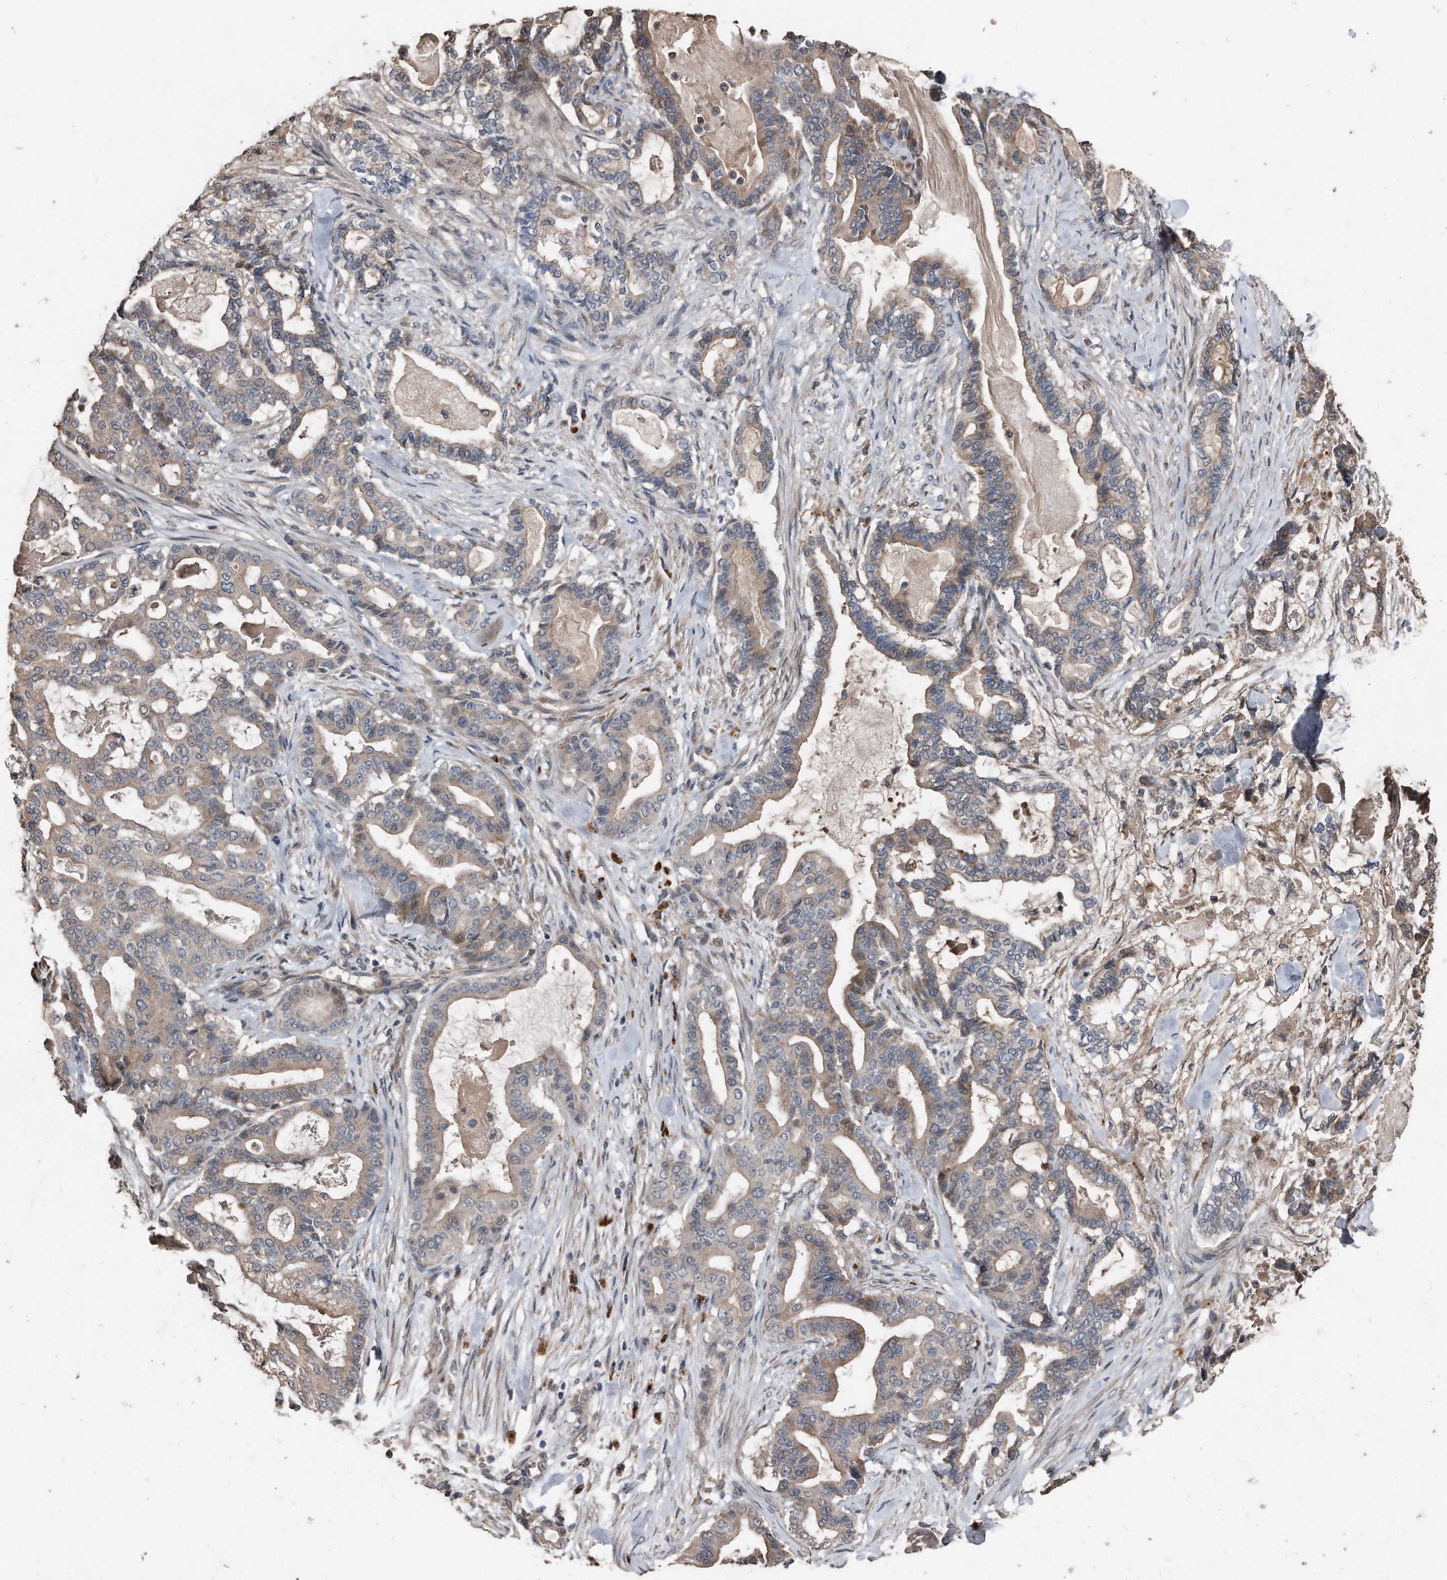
{"staining": {"intensity": "weak", "quantity": ">75%", "location": "cytoplasmic/membranous"}, "tissue": "pancreatic cancer", "cell_type": "Tumor cells", "image_type": "cancer", "snomed": [{"axis": "morphology", "description": "Adenocarcinoma, NOS"}, {"axis": "topography", "description": "Pancreas"}], "caption": "Protein staining of pancreatic cancer (adenocarcinoma) tissue demonstrates weak cytoplasmic/membranous expression in approximately >75% of tumor cells.", "gene": "ANKRD10", "patient": {"sex": "male", "age": 63}}